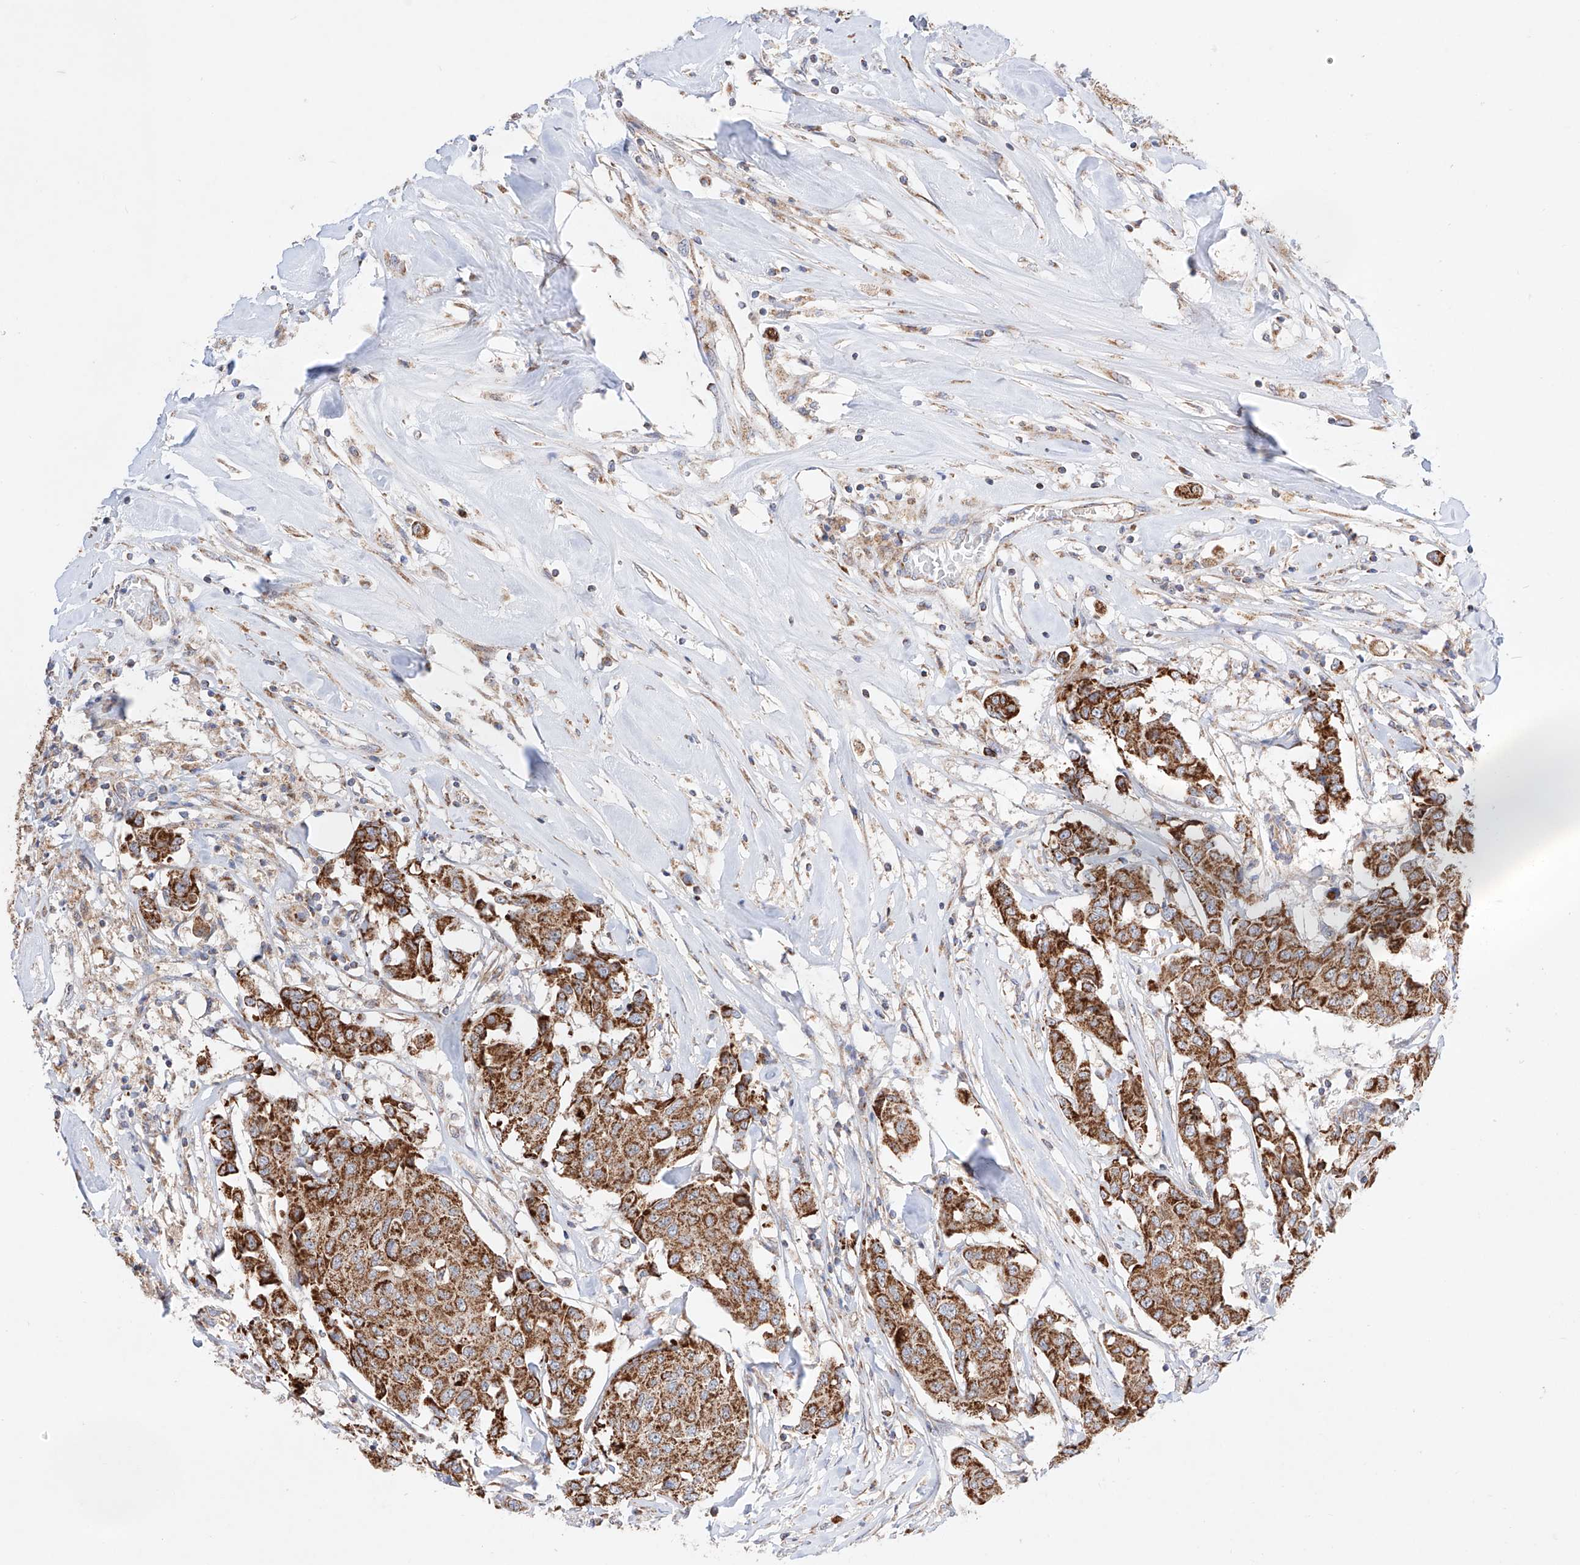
{"staining": {"intensity": "strong", "quantity": ">75%", "location": "cytoplasmic/membranous"}, "tissue": "breast cancer", "cell_type": "Tumor cells", "image_type": "cancer", "snomed": [{"axis": "morphology", "description": "Duct carcinoma"}, {"axis": "topography", "description": "Breast"}], "caption": "Breast infiltrating ductal carcinoma tissue displays strong cytoplasmic/membranous positivity in approximately >75% of tumor cells, visualized by immunohistochemistry.", "gene": "KTI12", "patient": {"sex": "female", "age": 80}}